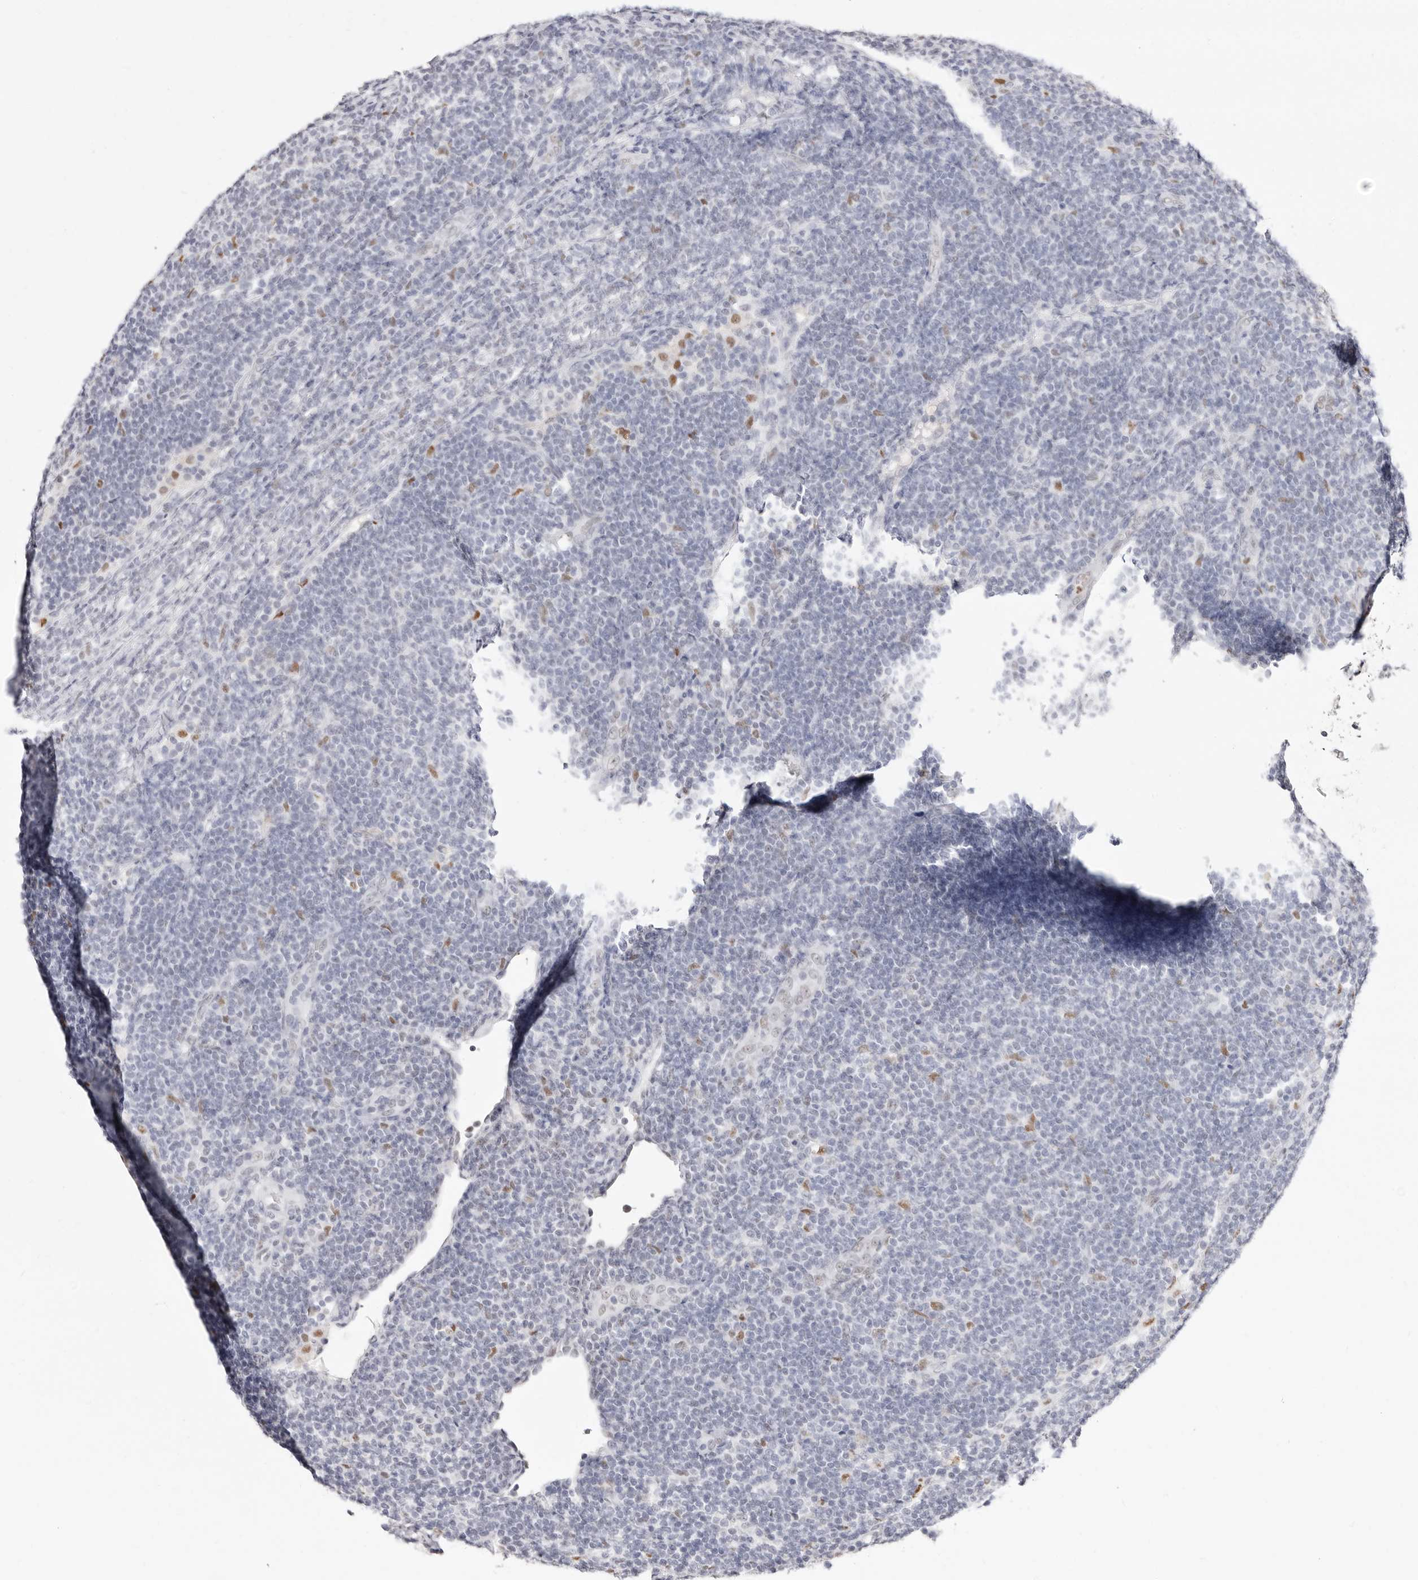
{"staining": {"intensity": "negative", "quantity": "none", "location": "none"}, "tissue": "lymphoma", "cell_type": "Tumor cells", "image_type": "cancer", "snomed": [{"axis": "morphology", "description": "Malignant lymphoma, non-Hodgkin's type, Low grade"}, {"axis": "topography", "description": "Lymph node"}], "caption": "Lymphoma stained for a protein using immunohistochemistry displays no expression tumor cells.", "gene": "TKT", "patient": {"sex": "male", "age": 66}}